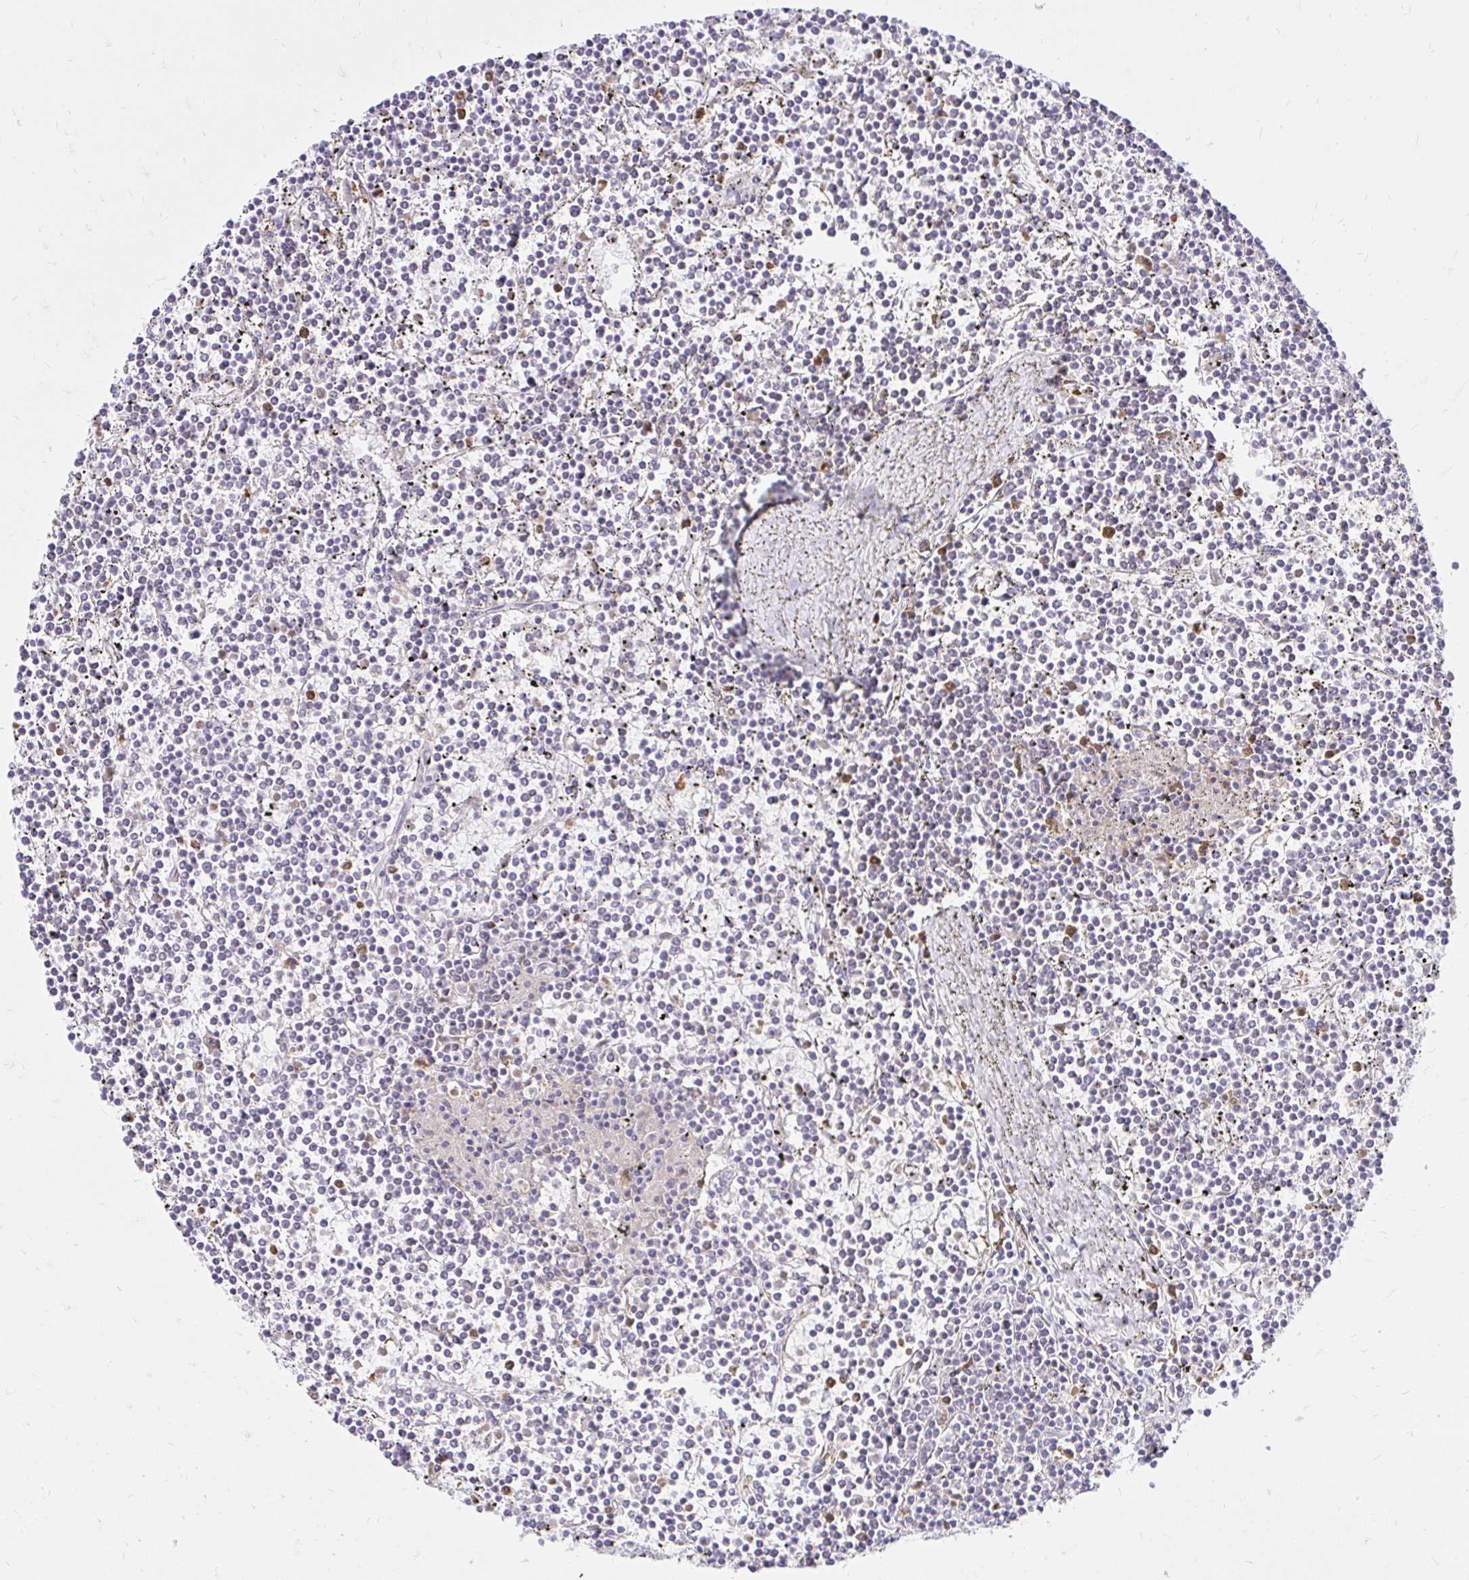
{"staining": {"intensity": "negative", "quantity": "none", "location": "none"}, "tissue": "lymphoma", "cell_type": "Tumor cells", "image_type": "cancer", "snomed": [{"axis": "morphology", "description": "Malignant lymphoma, non-Hodgkin's type, Low grade"}, {"axis": "topography", "description": "Spleen"}], "caption": "Immunohistochemistry (IHC) micrograph of neoplastic tissue: human lymphoma stained with DAB (3,3'-diaminobenzidine) exhibits no significant protein expression in tumor cells.", "gene": "PYCARD", "patient": {"sex": "female", "age": 19}}